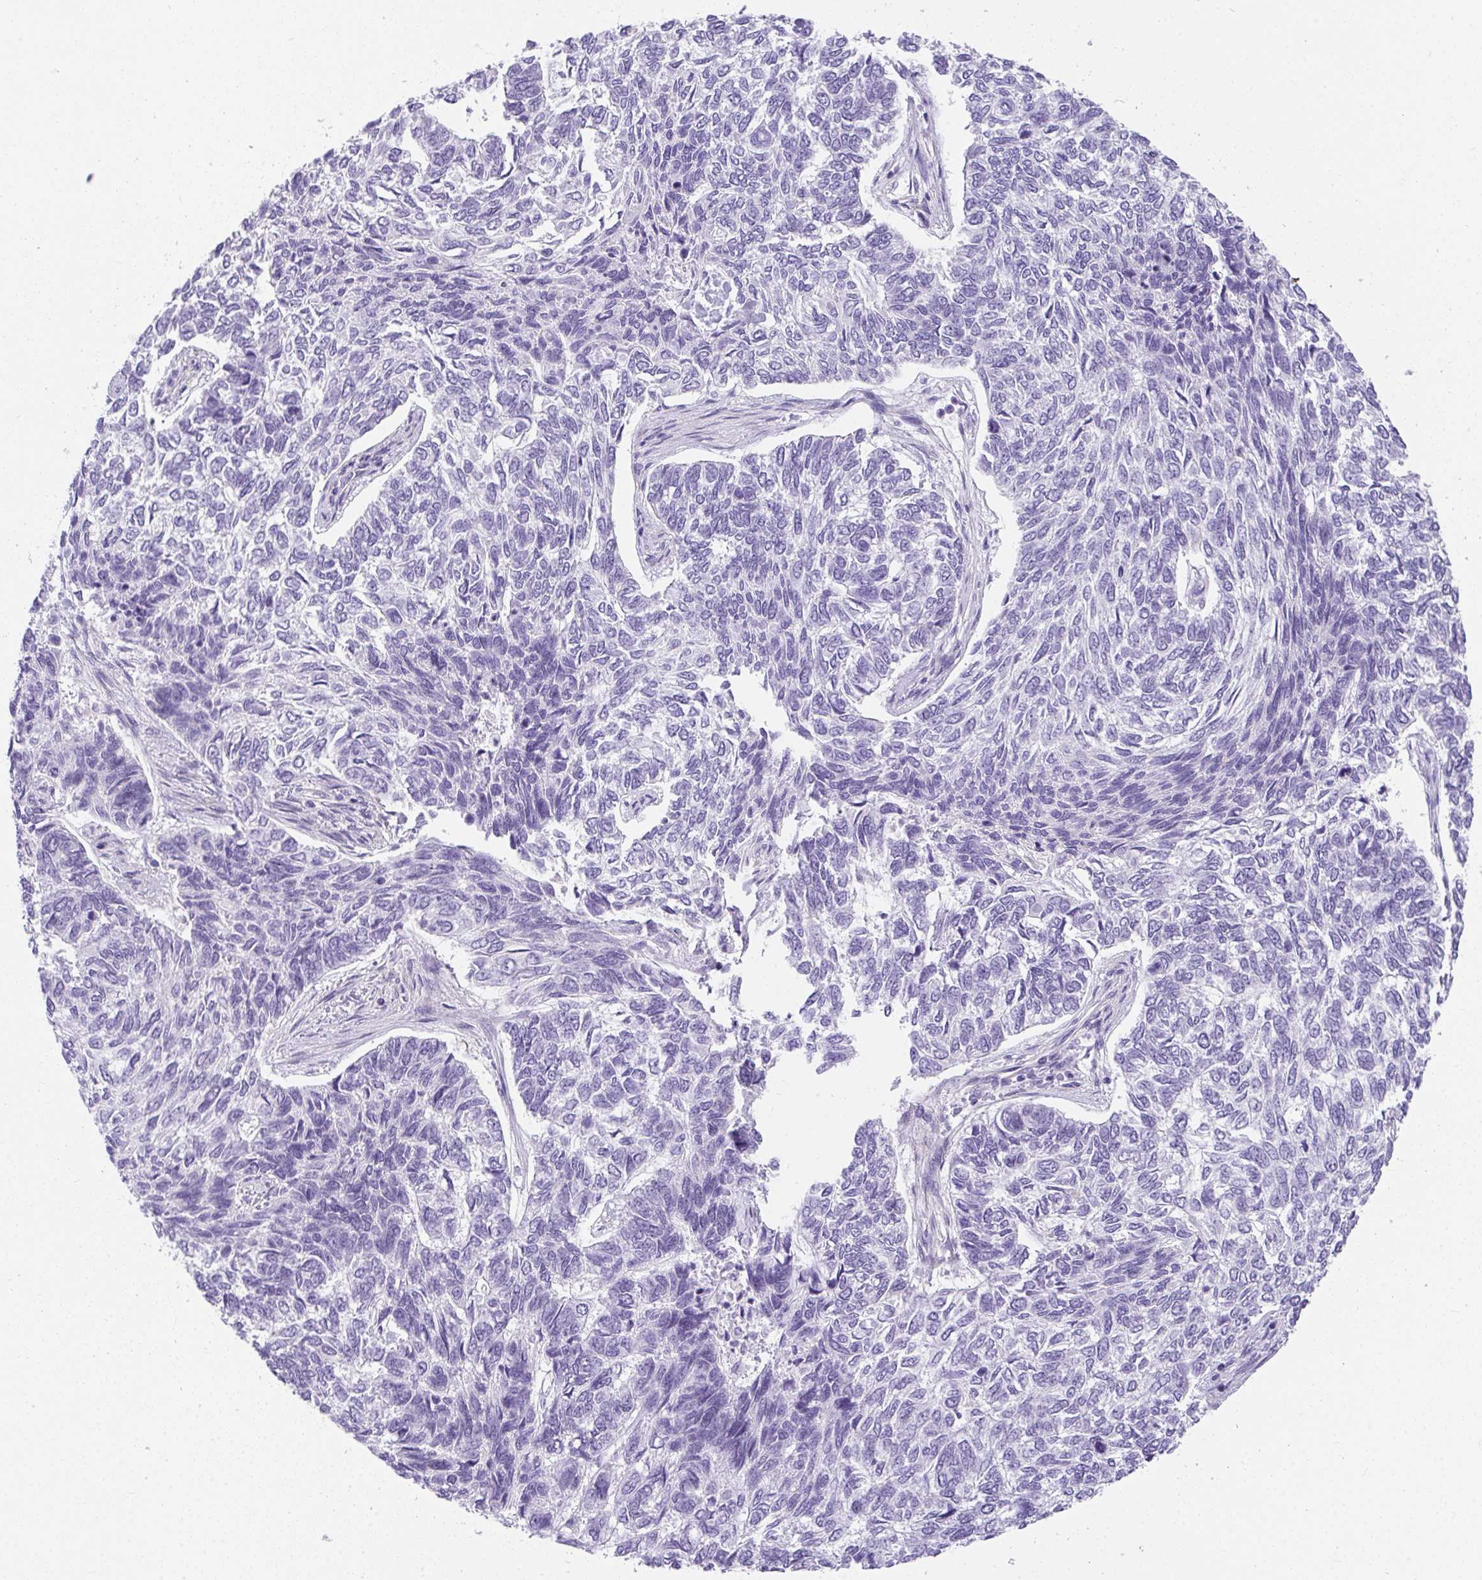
{"staining": {"intensity": "negative", "quantity": "none", "location": "none"}, "tissue": "skin cancer", "cell_type": "Tumor cells", "image_type": "cancer", "snomed": [{"axis": "morphology", "description": "Basal cell carcinoma"}, {"axis": "topography", "description": "Skin"}], "caption": "DAB immunohistochemical staining of skin basal cell carcinoma displays no significant expression in tumor cells.", "gene": "PLPPR3", "patient": {"sex": "female", "age": 65}}